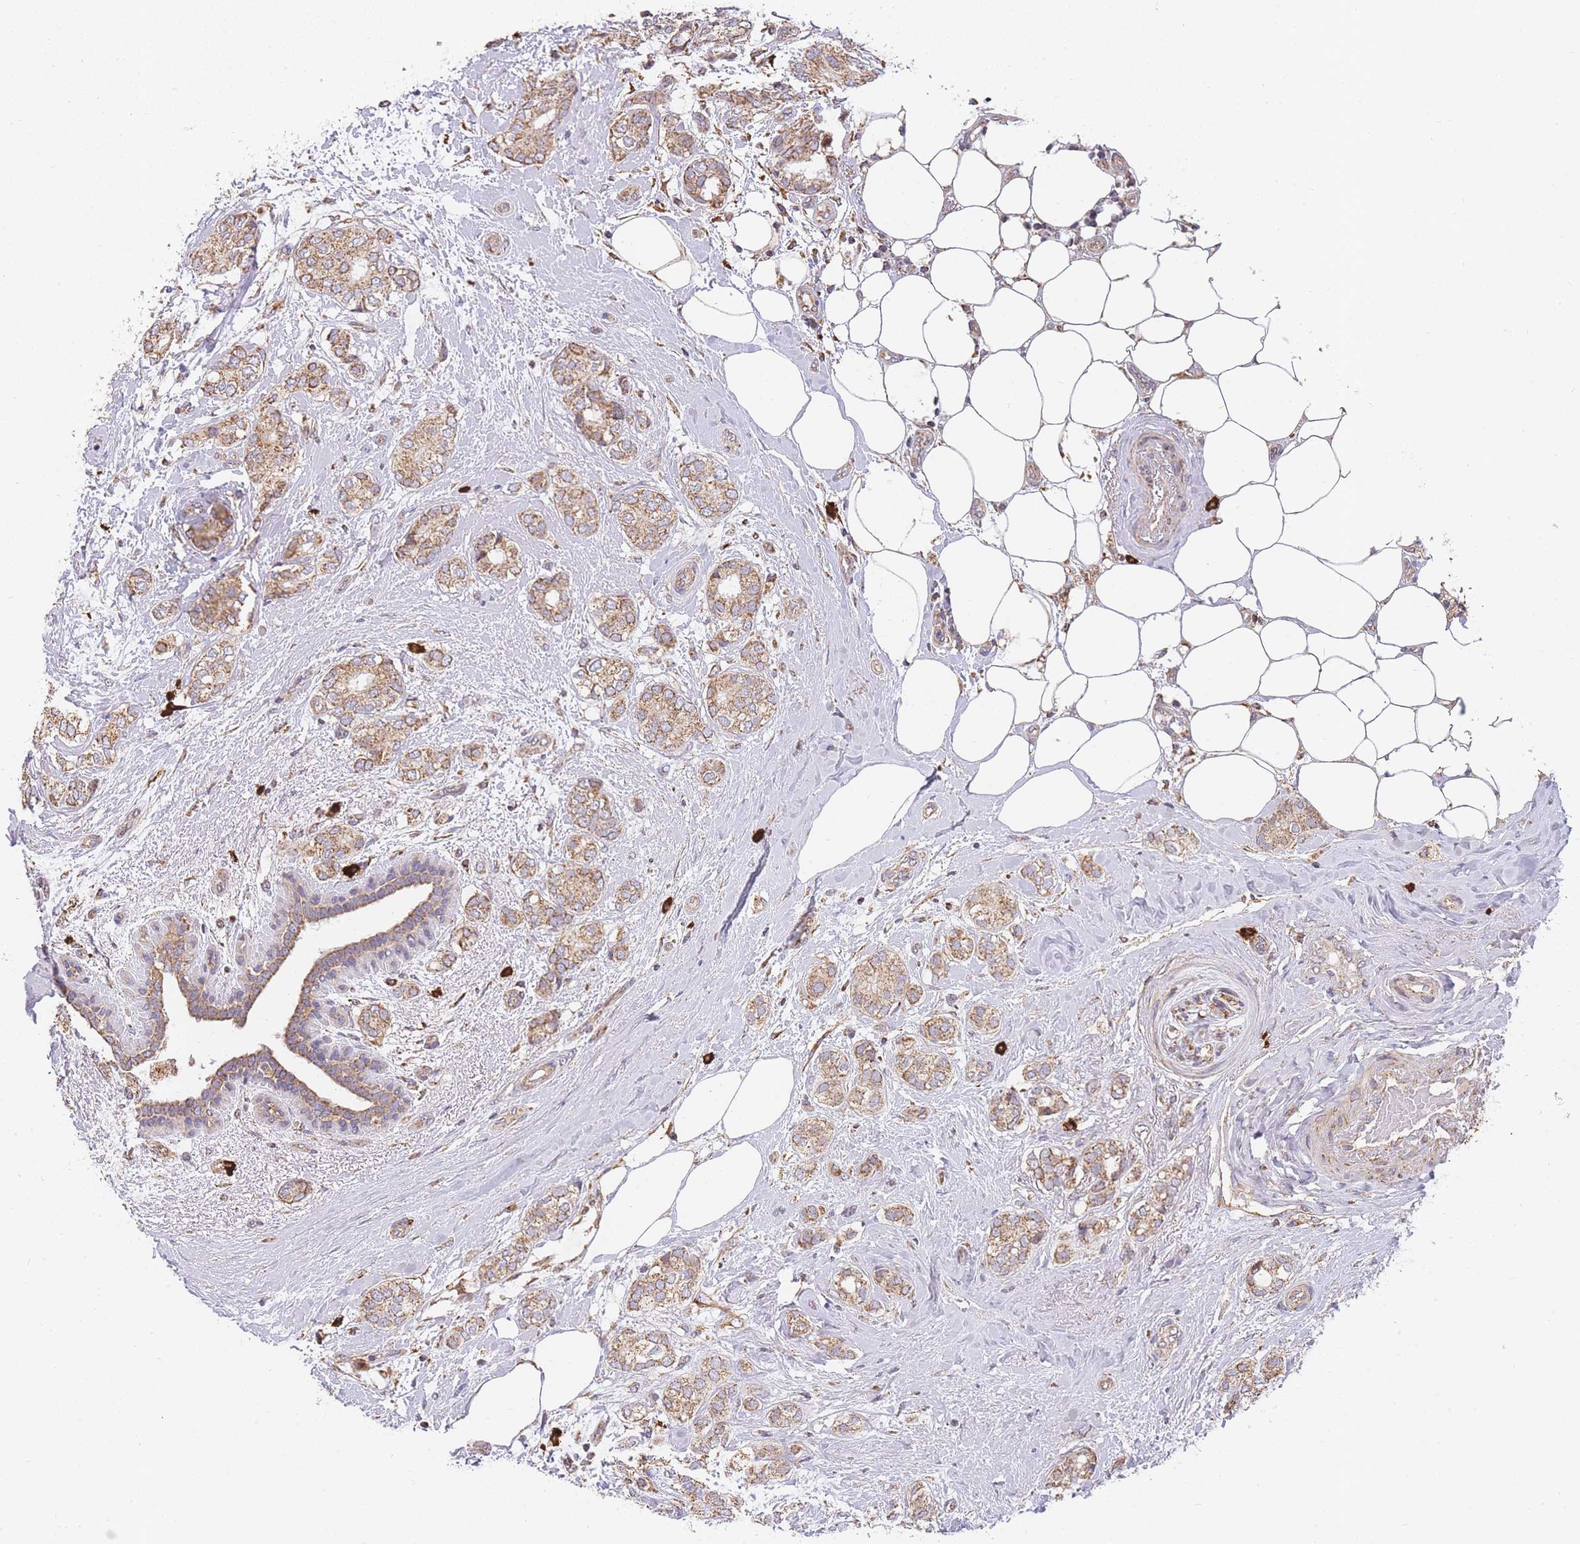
{"staining": {"intensity": "moderate", "quantity": ">75%", "location": "cytoplasmic/membranous"}, "tissue": "breast cancer", "cell_type": "Tumor cells", "image_type": "cancer", "snomed": [{"axis": "morphology", "description": "Duct carcinoma"}, {"axis": "topography", "description": "Breast"}], "caption": "Human breast intraductal carcinoma stained with a protein marker displays moderate staining in tumor cells.", "gene": "ADCY9", "patient": {"sex": "female", "age": 73}}